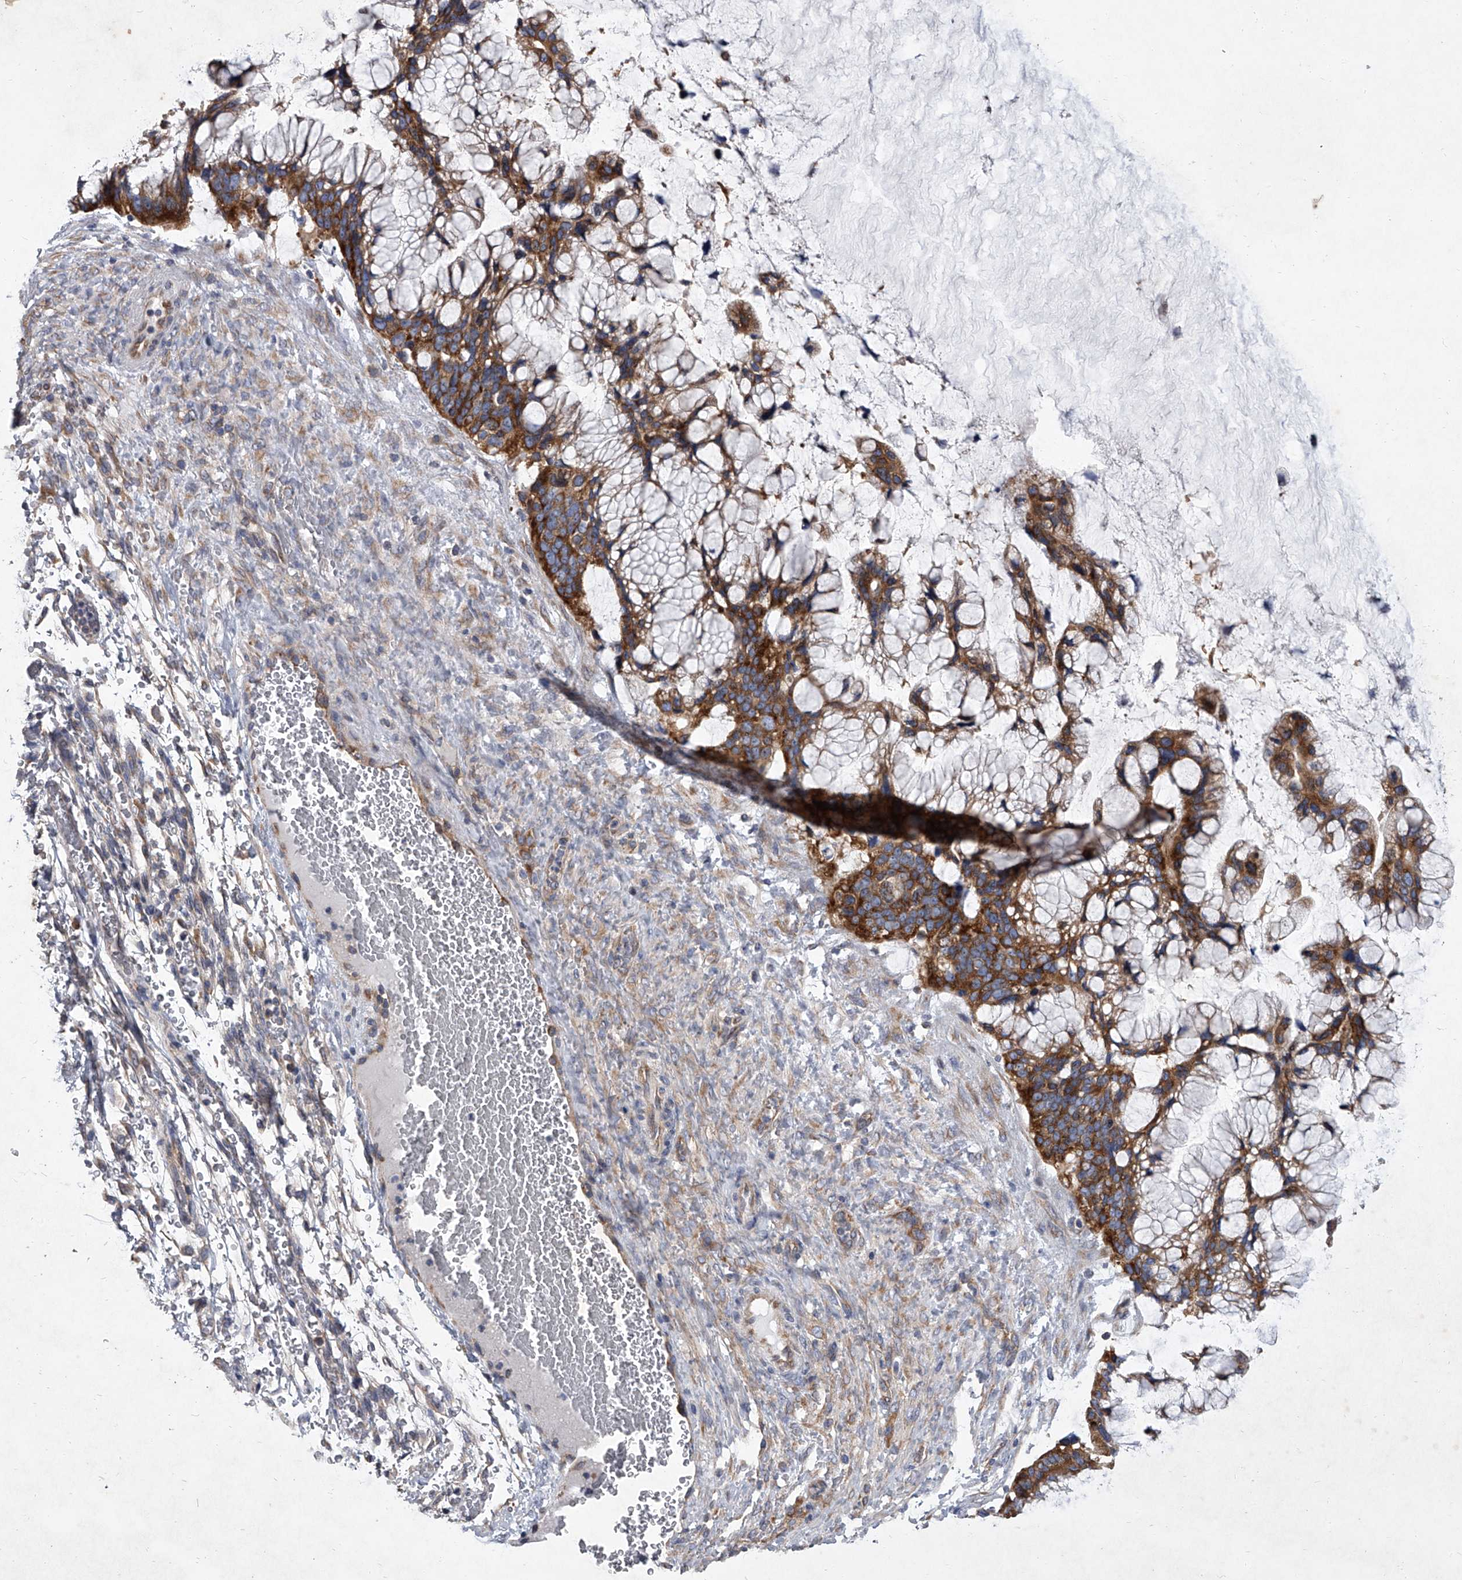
{"staining": {"intensity": "moderate", "quantity": ">75%", "location": "cytoplasmic/membranous"}, "tissue": "ovarian cancer", "cell_type": "Tumor cells", "image_type": "cancer", "snomed": [{"axis": "morphology", "description": "Cystadenocarcinoma, mucinous, NOS"}, {"axis": "topography", "description": "Ovary"}], "caption": "IHC of ovarian cancer displays medium levels of moderate cytoplasmic/membranous positivity in approximately >75% of tumor cells.", "gene": "EIF2S2", "patient": {"sex": "female", "age": 37}}